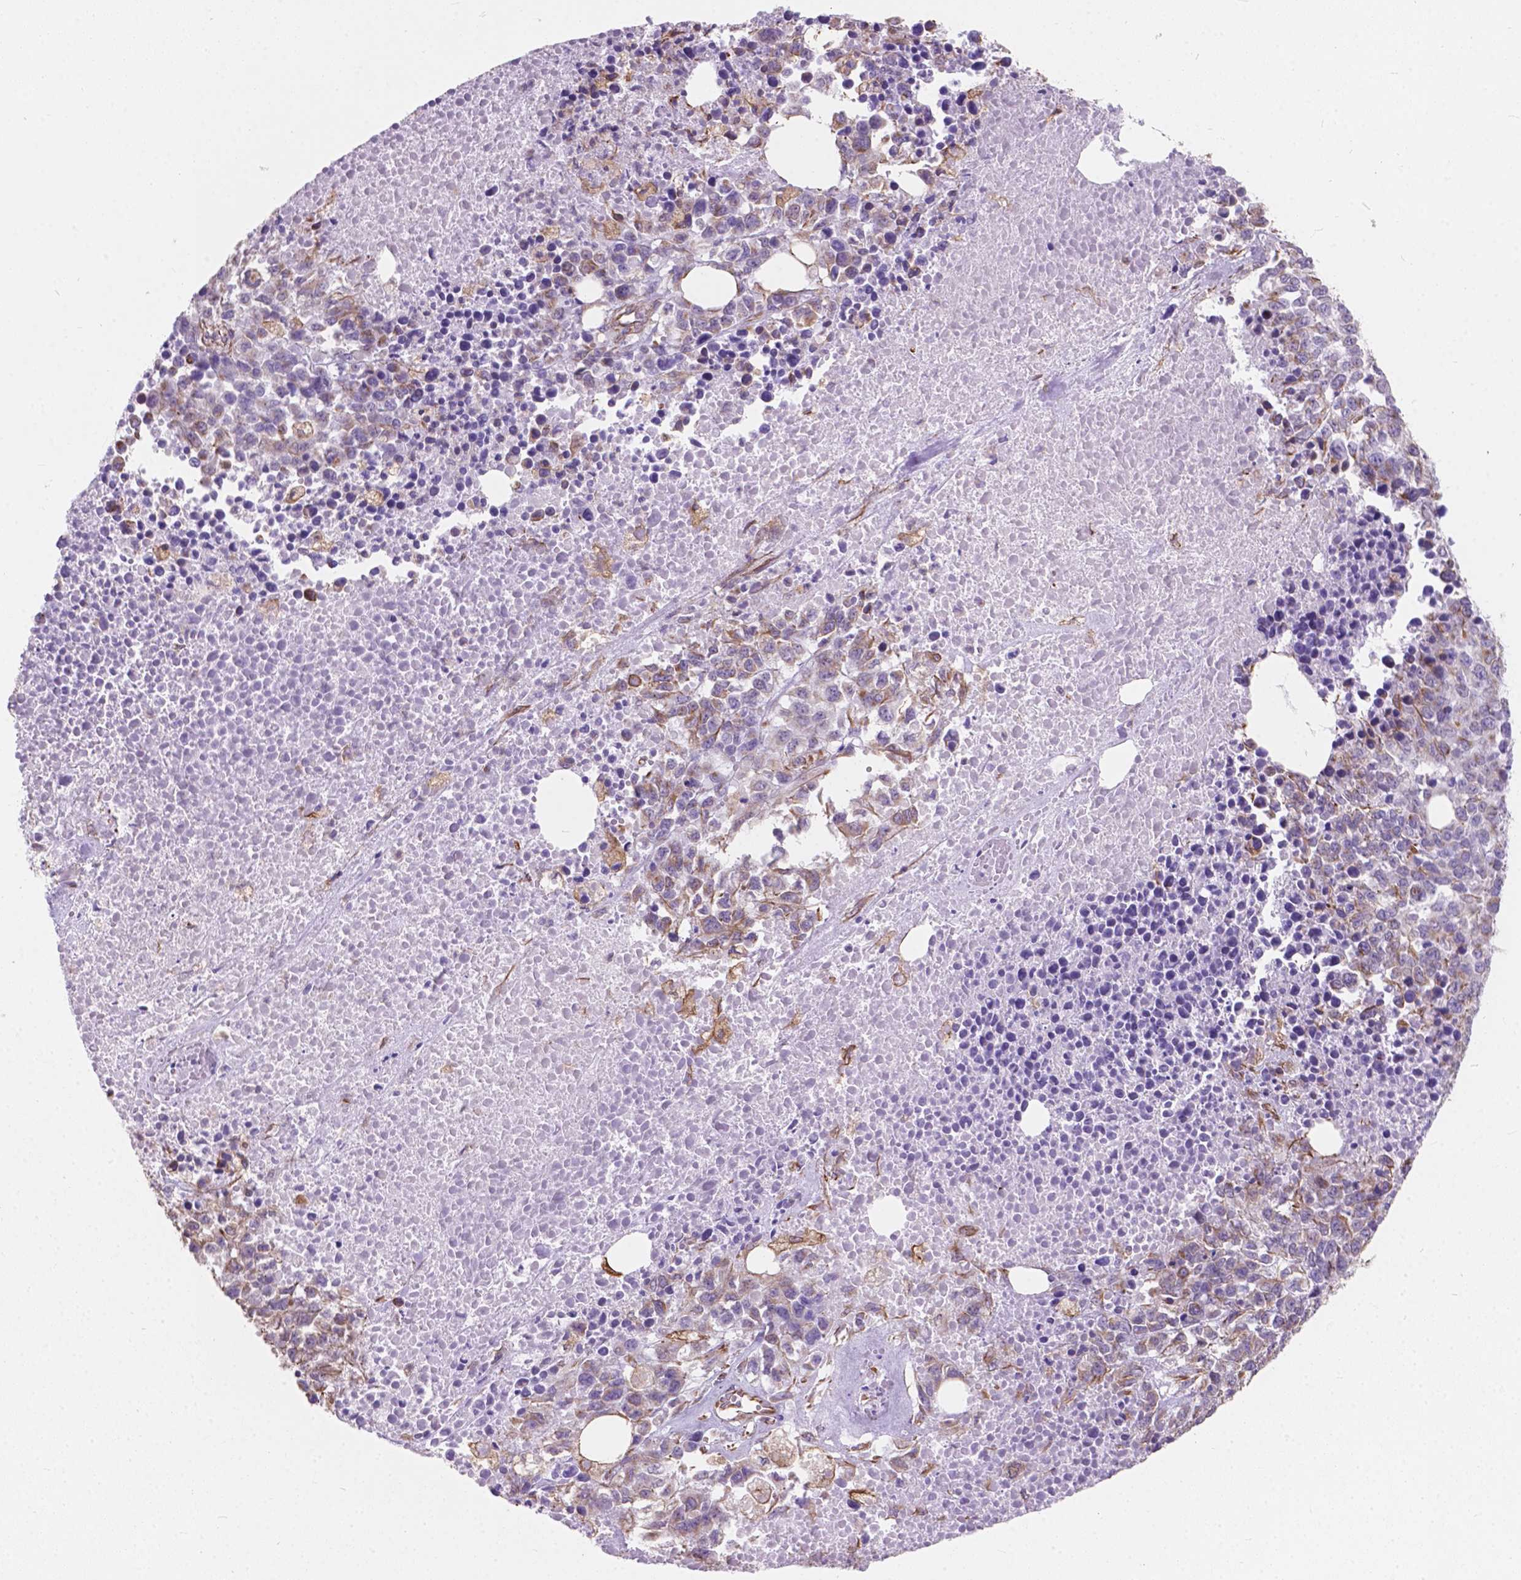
{"staining": {"intensity": "weak", "quantity": "<25%", "location": "cytoplasmic/membranous"}, "tissue": "melanoma", "cell_type": "Tumor cells", "image_type": "cancer", "snomed": [{"axis": "morphology", "description": "Malignant melanoma, Metastatic site"}, {"axis": "topography", "description": "Skin"}], "caption": "High magnification brightfield microscopy of melanoma stained with DAB (brown) and counterstained with hematoxylin (blue): tumor cells show no significant positivity.", "gene": "AMOT", "patient": {"sex": "male", "age": 84}}